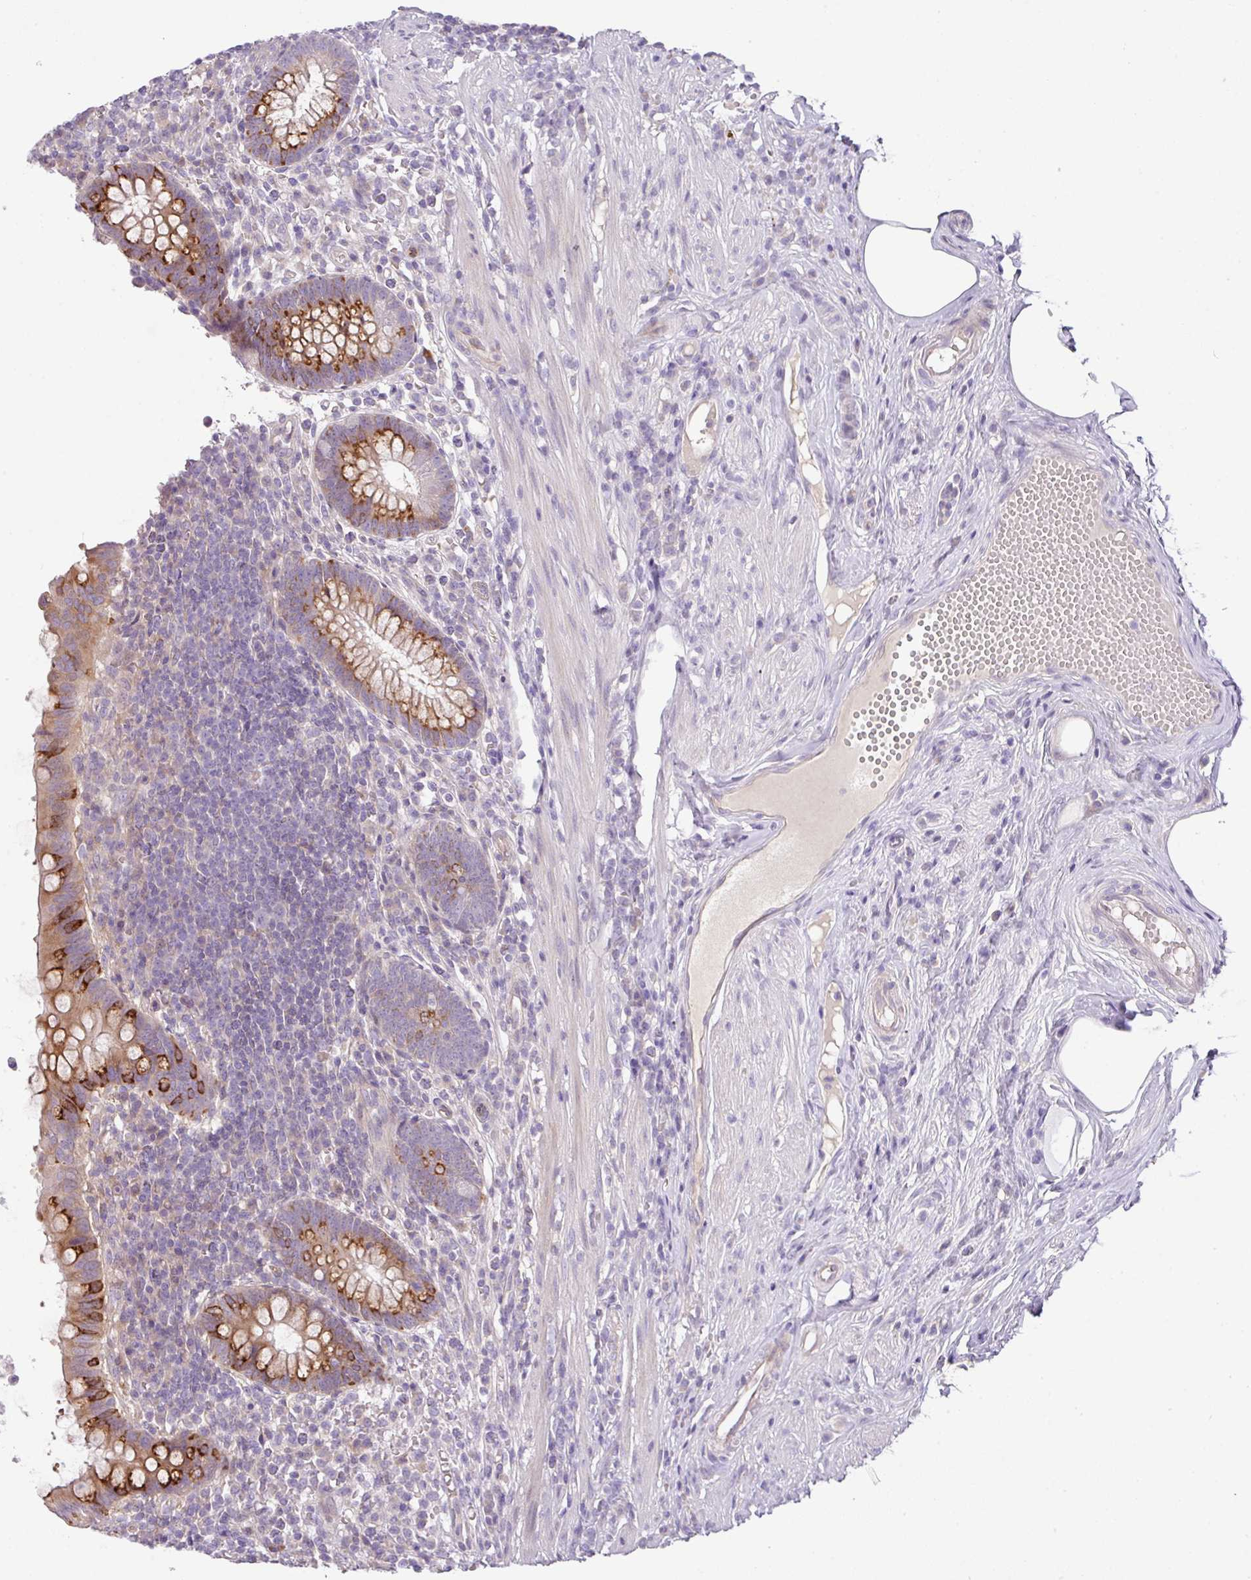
{"staining": {"intensity": "strong", "quantity": "<25%", "location": "cytoplasmic/membranous"}, "tissue": "appendix", "cell_type": "Glandular cells", "image_type": "normal", "snomed": [{"axis": "morphology", "description": "Normal tissue, NOS"}, {"axis": "topography", "description": "Appendix"}], "caption": "Protein staining of unremarkable appendix reveals strong cytoplasmic/membranous expression in about <25% of glandular cells. The staining is performed using DAB brown chromogen to label protein expression. The nuclei are counter-stained blue using hematoxylin.", "gene": "PIK3R5", "patient": {"sex": "female", "age": 56}}